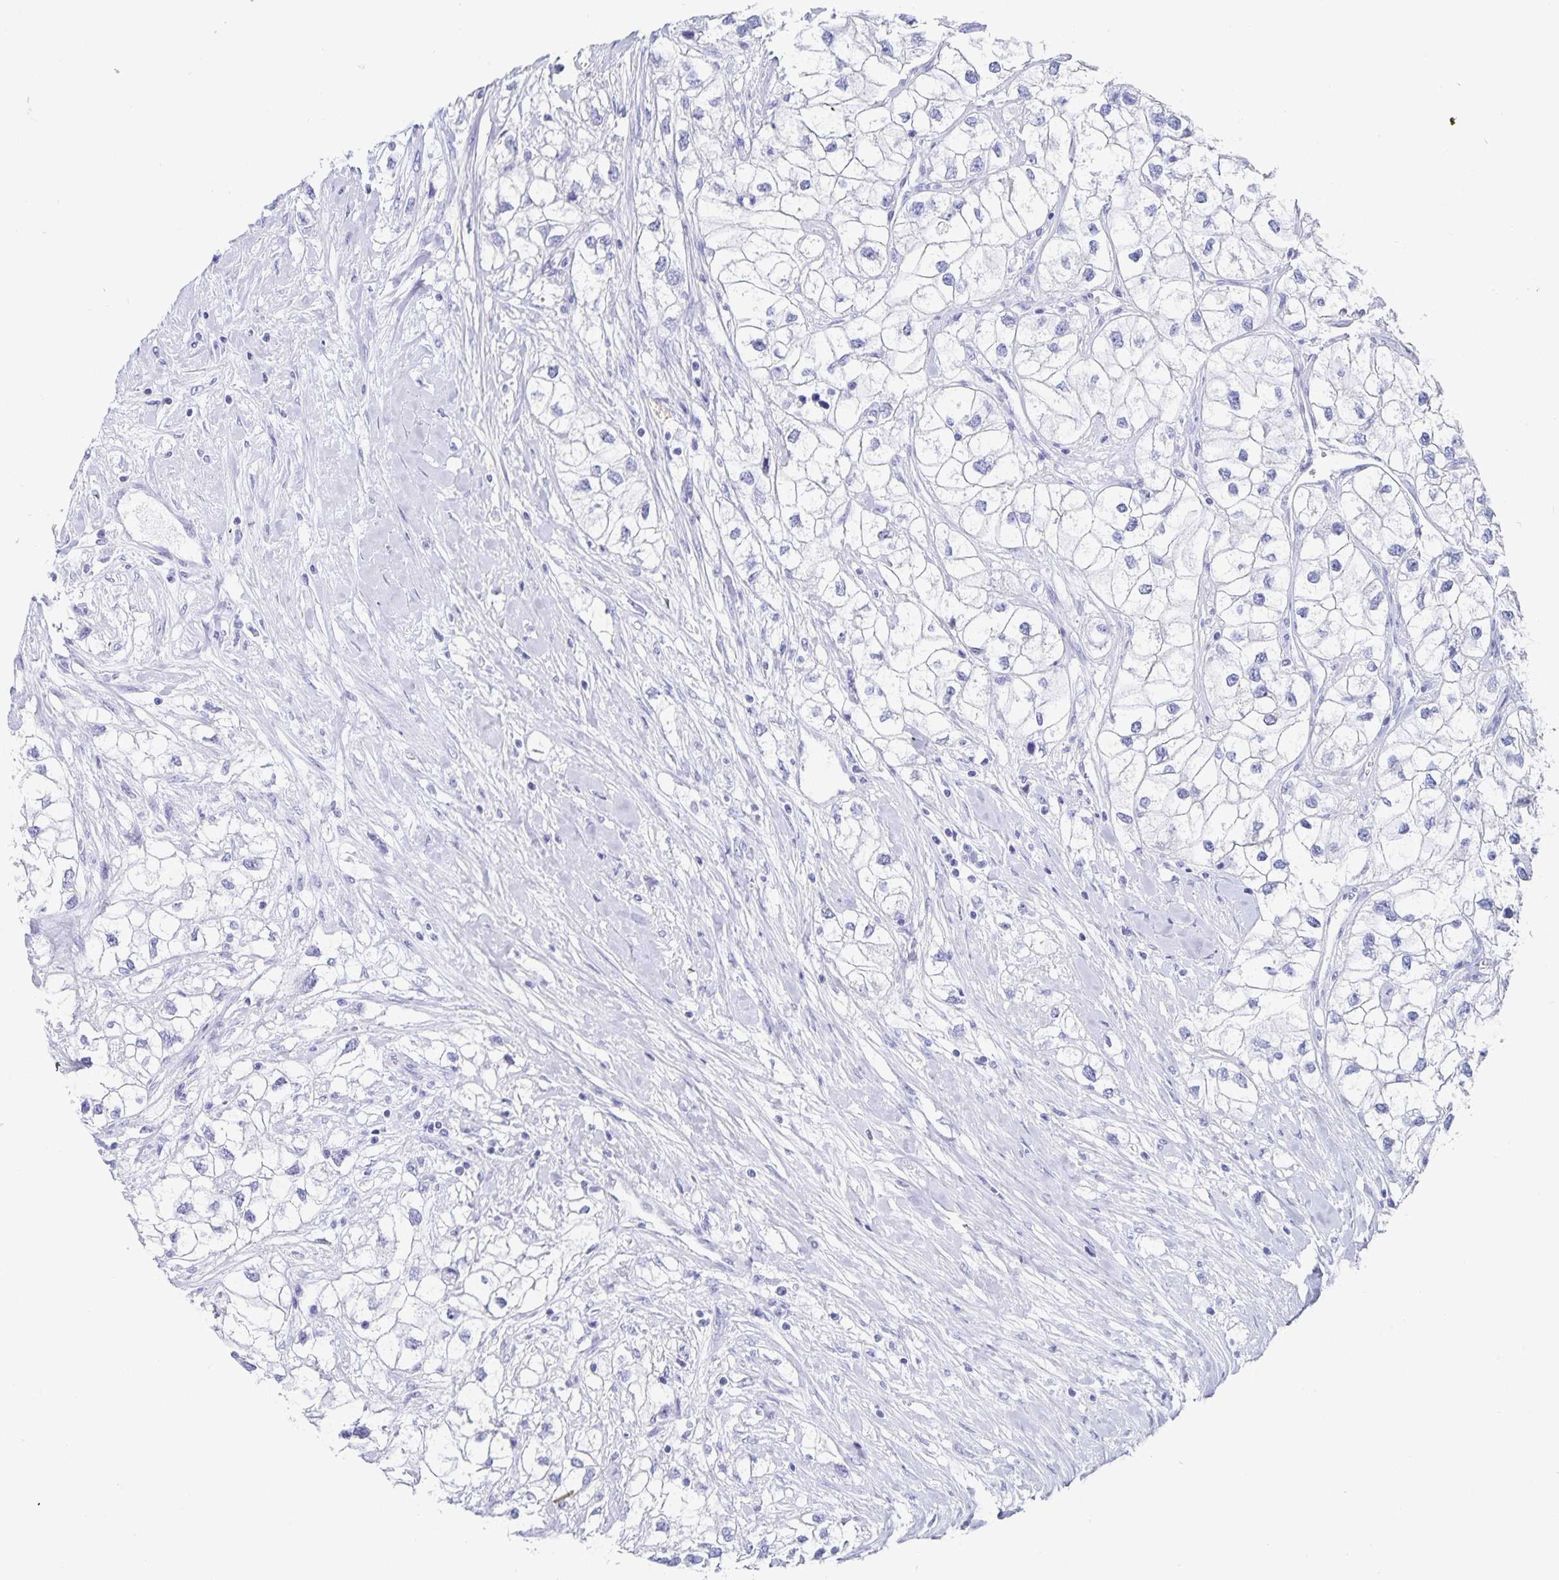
{"staining": {"intensity": "negative", "quantity": "none", "location": "none"}, "tissue": "renal cancer", "cell_type": "Tumor cells", "image_type": "cancer", "snomed": [{"axis": "morphology", "description": "Adenocarcinoma, NOS"}, {"axis": "topography", "description": "Kidney"}], "caption": "High power microscopy micrograph of an immunohistochemistry photomicrograph of renal adenocarcinoma, revealing no significant staining in tumor cells.", "gene": "C19orf73", "patient": {"sex": "male", "age": 59}}